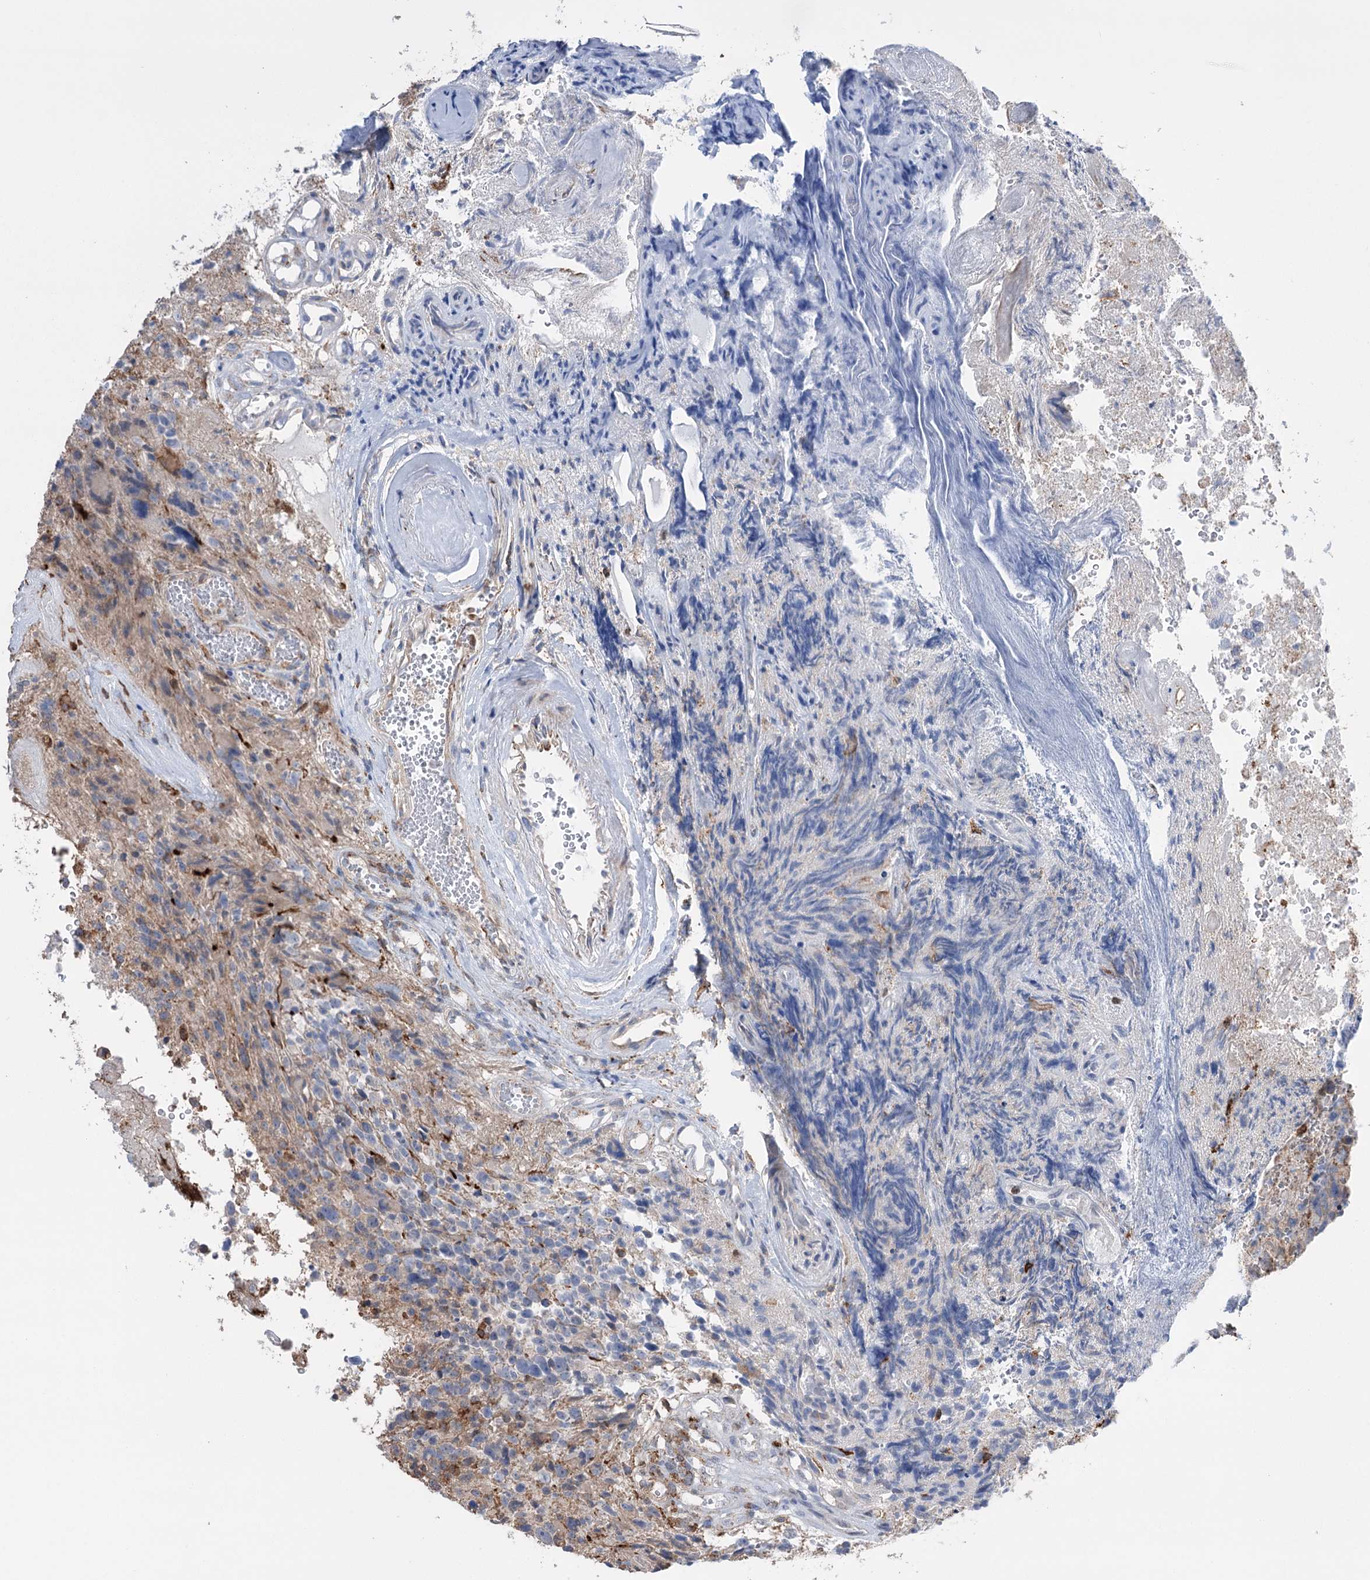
{"staining": {"intensity": "moderate", "quantity": "<25%", "location": "cytoplasmic/membranous"}, "tissue": "glioma", "cell_type": "Tumor cells", "image_type": "cancer", "snomed": [{"axis": "morphology", "description": "Glioma, malignant, High grade"}, {"axis": "topography", "description": "Brain"}], "caption": "Immunohistochemistry staining of glioma, which exhibits low levels of moderate cytoplasmic/membranous staining in about <25% of tumor cells indicating moderate cytoplasmic/membranous protein expression. The staining was performed using DAB (brown) for protein detection and nuclei were counterstained in hematoxylin (blue).", "gene": "TRIM71", "patient": {"sex": "male", "age": 69}}